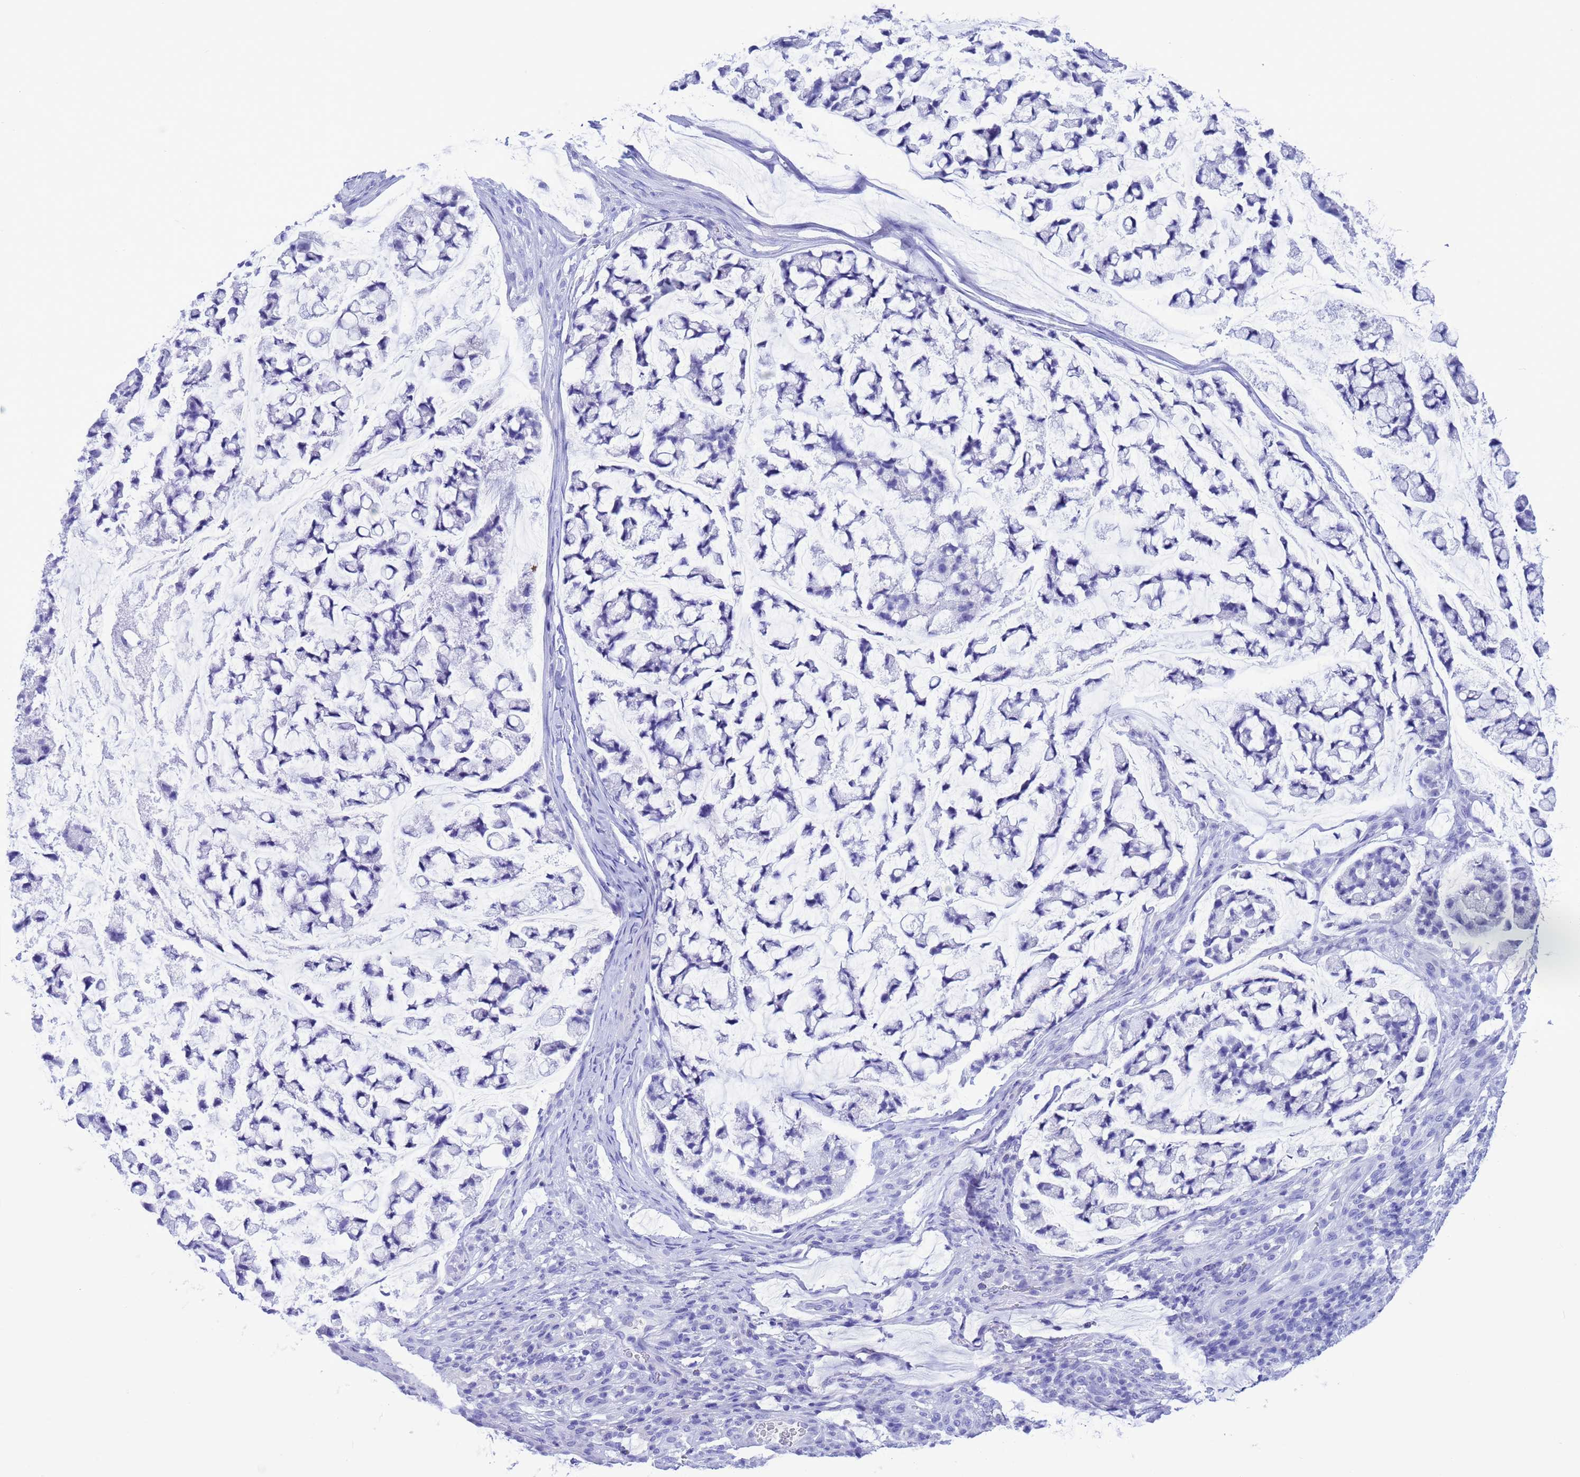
{"staining": {"intensity": "negative", "quantity": "none", "location": "none"}, "tissue": "stomach cancer", "cell_type": "Tumor cells", "image_type": "cancer", "snomed": [{"axis": "morphology", "description": "Adenocarcinoma, NOS"}, {"axis": "topography", "description": "Stomach, lower"}], "caption": "IHC histopathology image of neoplastic tissue: adenocarcinoma (stomach) stained with DAB (3,3'-diaminobenzidine) exhibits no significant protein staining in tumor cells.", "gene": "GSTM1", "patient": {"sex": "male", "age": 67}}